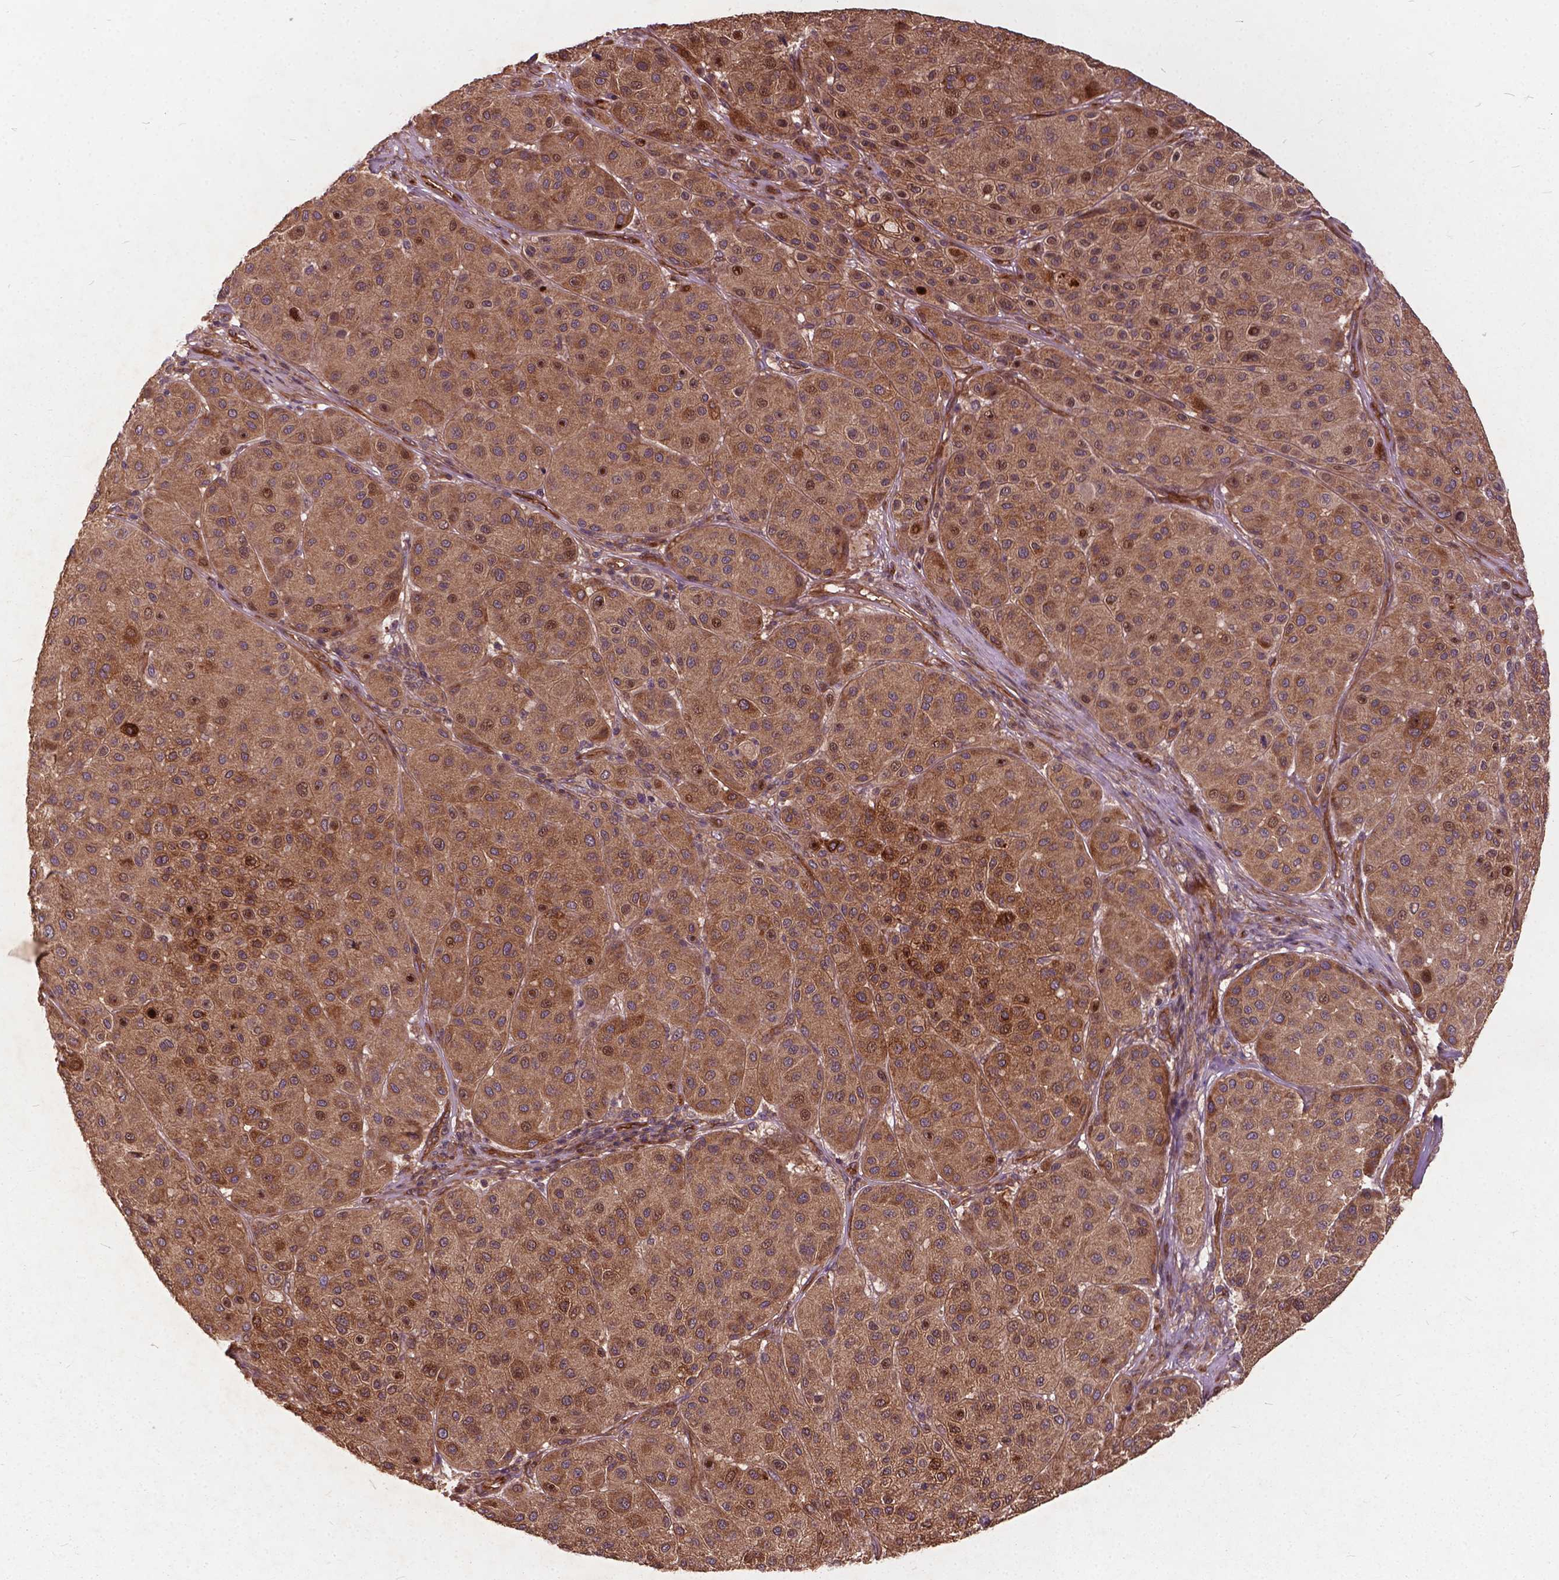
{"staining": {"intensity": "moderate", "quantity": ">75%", "location": "cytoplasmic/membranous"}, "tissue": "melanoma", "cell_type": "Tumor cells", "image_type": "cancer", "snomed": [{"axis": "morphology", "description": "Malignant melanoma, Metastatic site"}, {"axis": "topography", "description": "Smooth muscle"}], "caption": "Melanoma stained with immunohistochemistry (IHC) shows moderate cytoplasmic/membranous staining in about >75% of tumor cells.", "gene": "UBXN2A", "patient": {"sex": "male", "age": 41}}